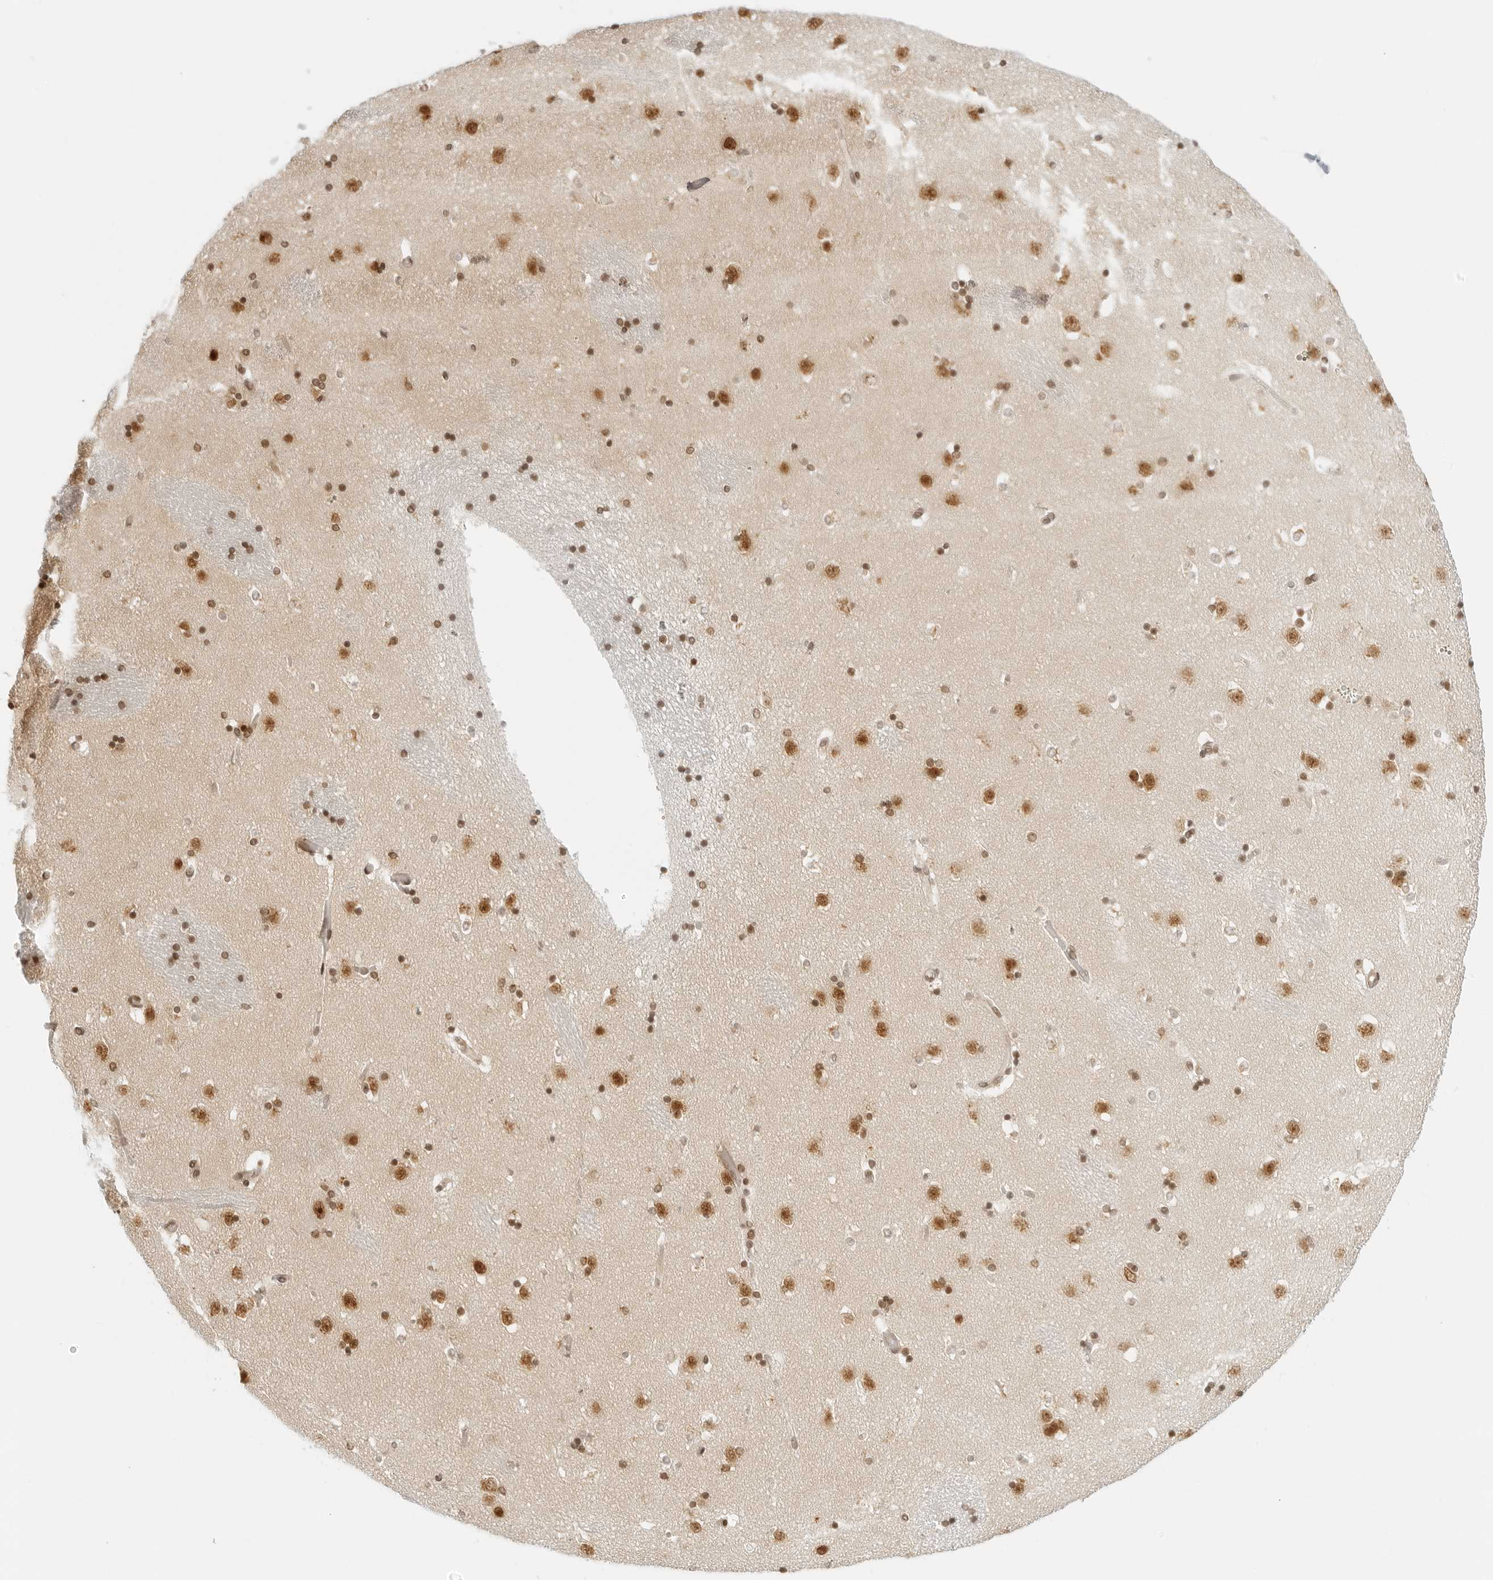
{"staining": {"intensity": "moderate", "quantity": "25%-75%", "location": "nuclear"}, "tissue": "caudate", "cell_type": "Glial cells", "image_type": "normal", "snomed": [{"axis": "morphology", "description": "Normal tissue, NOS"}, {"axis": "topography", "description": "Lateral ventricle wall"}], "caption": "Immunohistochemistry (DAB (3,3'-diaminobenzidine)) staining of benign caudate shows moderate nuclear protein positivity in about 25%-75% of glial cells. Ihc stains the protein of interest in brown and the nuclei are stained blue.", "gene": "RCC1", "patient": {"sex": "male", "age": 45}}